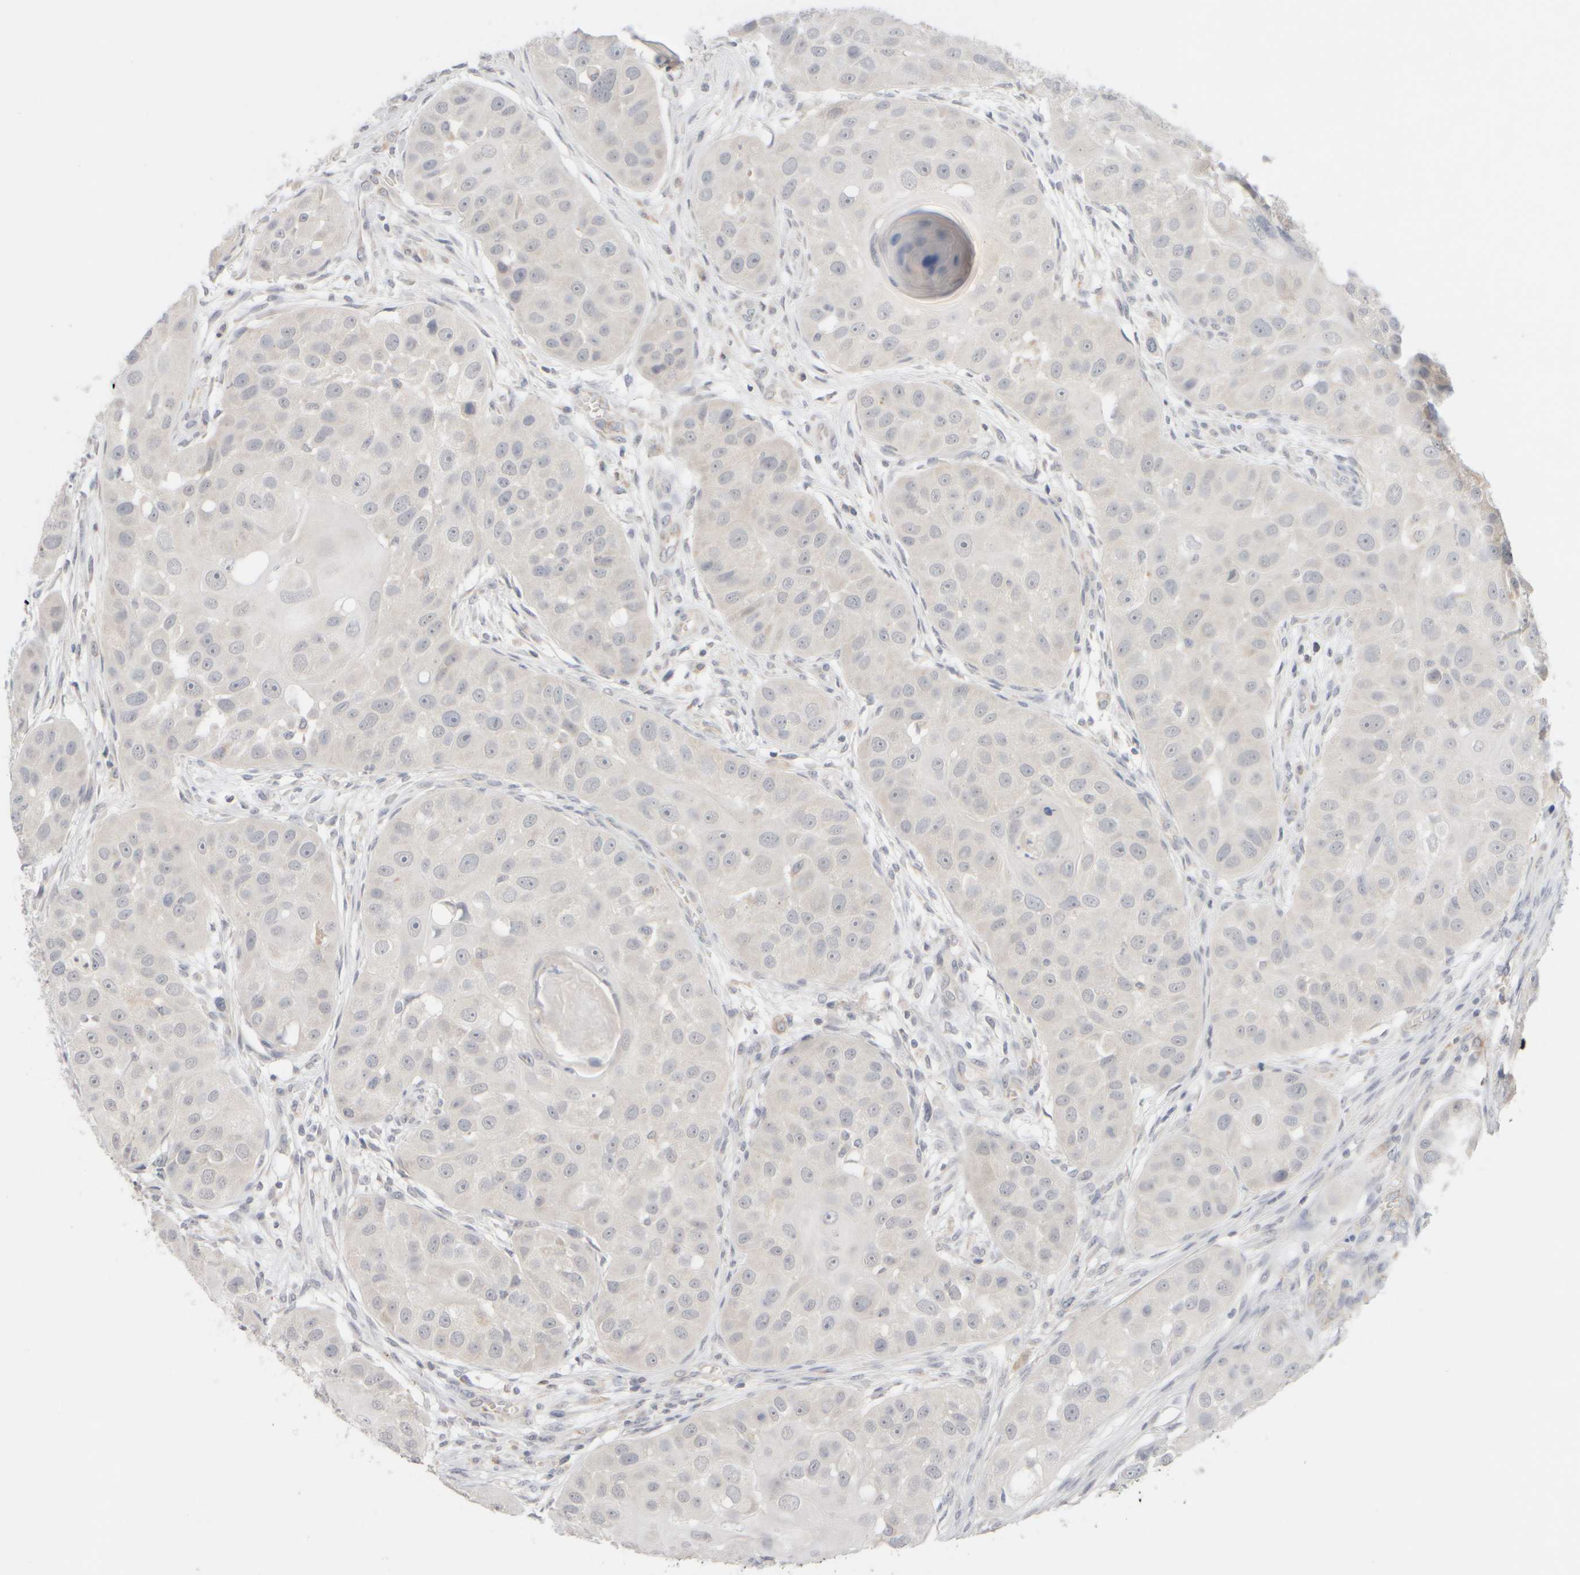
{"staining": {"intensity": "negative", "quantity": "none", "location": "none"}, "tissue": "head and neck cancer", "cell_type": "Tumor cells", "image_type": "cancer", "snomed": [{"axis": "morphology", "description": "Normal tissue, NOS"}, {"axis": "morphology", "description": "Squamous cell carcinoma, NOS"}, {"axis": "topography", "description": "Skeletal muscle"}, {"axis": "topography", "description": "Head-Neck"}], "caption": "A high-resolution image shows immunohistochemistry staining of squamous cell carcinoma (head and neck), which demonstrates no significant positivity in tumor cells.", "gene": "ZNF112", "patient": {"sex": "male", "age": 51}}